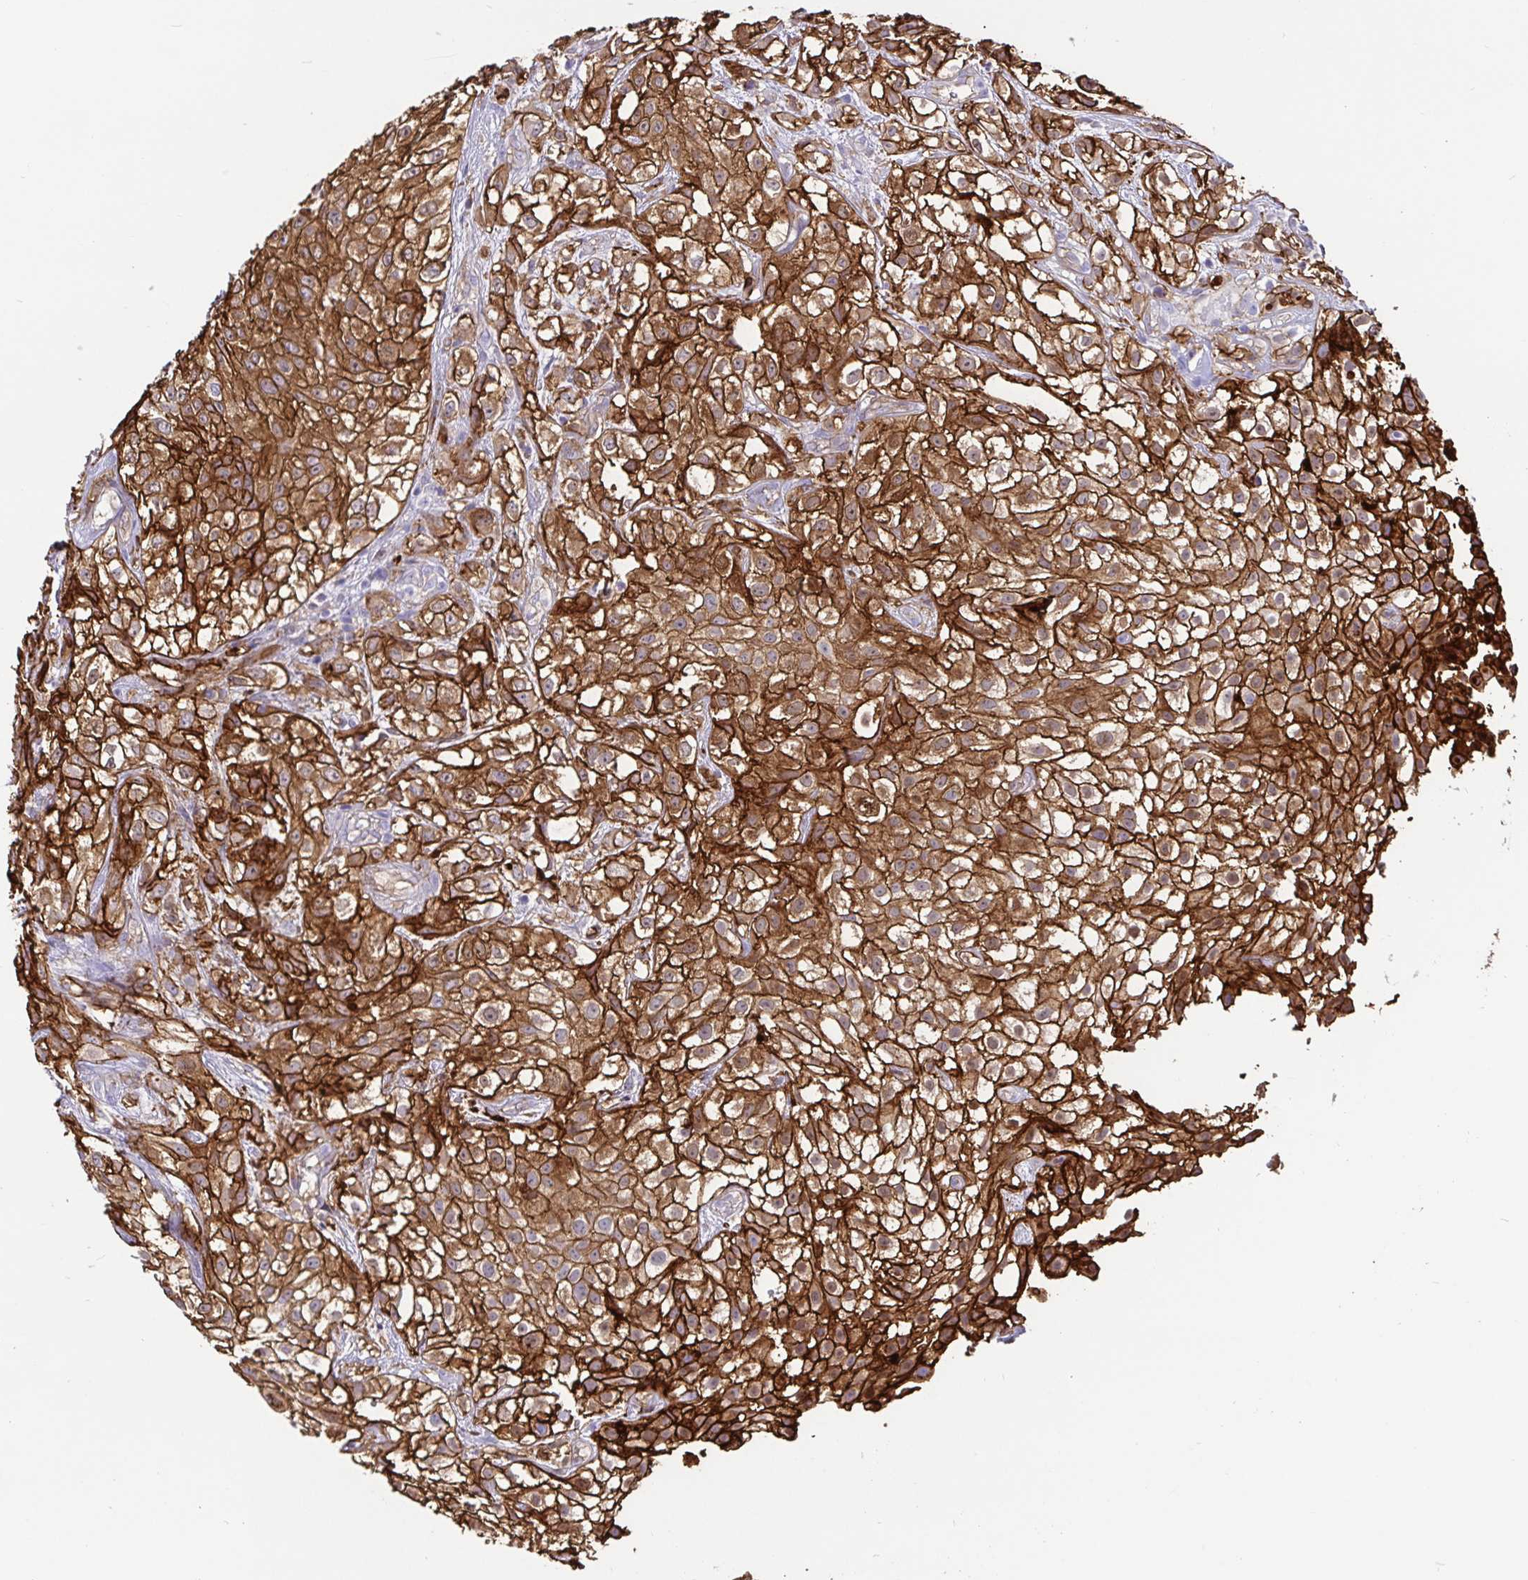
{"staining": {"intensity": "strong", "quantity": ">75%", "location": "cytoplasmic/membranous"}, "tissue": "urothelial cancer", "cell_type": "Tumor cells", "image_type": "cancer", "snomed": [{"axis": "morphology", "description": "Urothelial carcinoma, High grade"}, {"axis": "topography", "description": "Urinary bladder"}], "caption": "Protein analysis of urothelial carcinoma (high-grade) tissue reveals strong cytoplasmic/membranous expression in approximately >75% of tumor cells.", "gene": "ANXA2", "patient": {"sex": "male", "age": 56}}